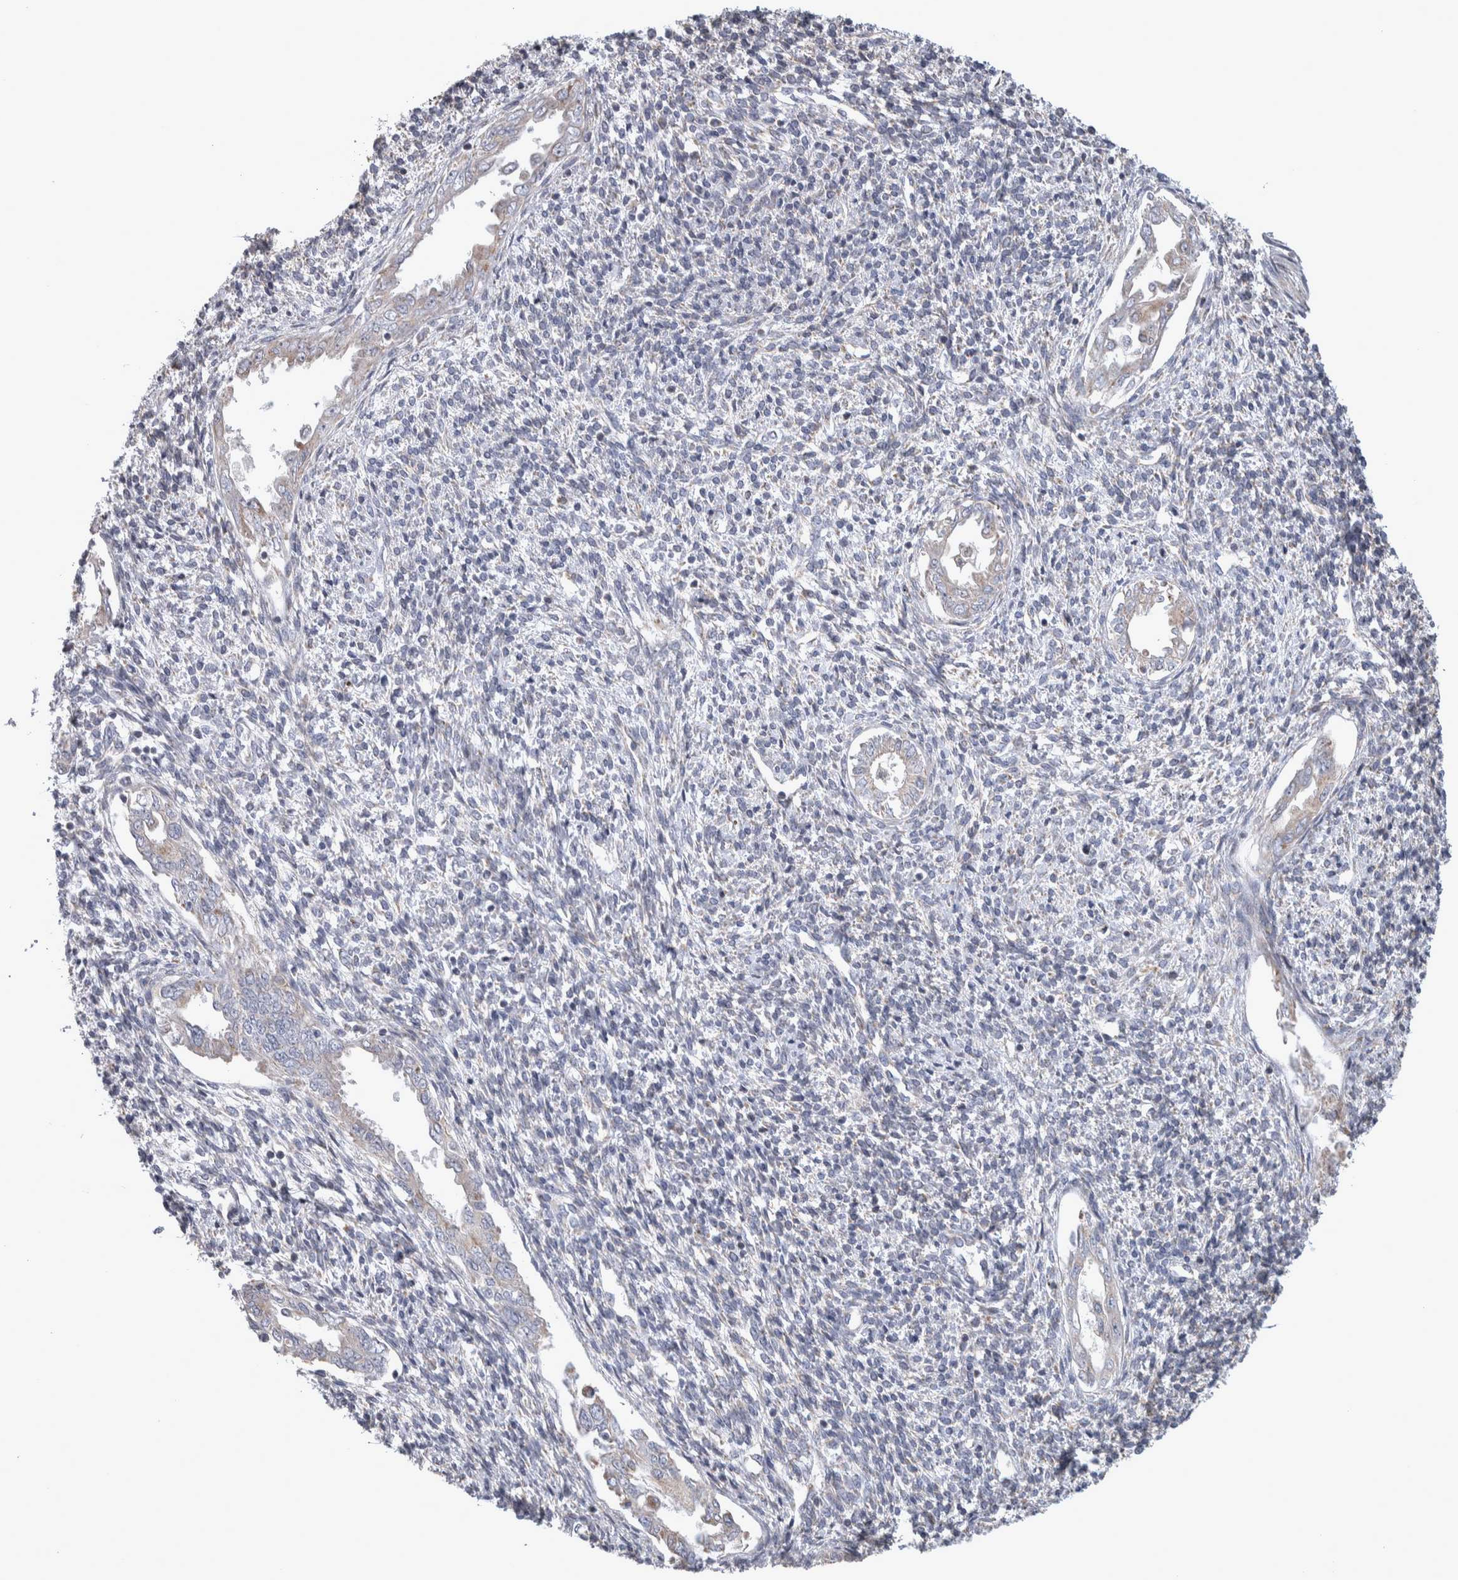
{"staining": {"intensity": "negative", "quantity": "none", "location": "none"}, "tissue": "endometrium", "cell_type": "Cells in endometrial stroma", "image_type": "normal", "snomed": [{"axis": "morphology", "description": "Normal tissue, NOS"}, {"axis": "topography", "description": "Endometrium"}], "caption": "Immunohistochemistry histopathology image of benign endometrium: human endometrium stained with DAB (3,3'-diaminobenzidine) demonstrates no significant protein expression in cells in endometrial stroma. (DAB (3,3'-diaminobenzidine) IHC with hematoxylin counter stain).", "gene": "SCO1", "patient": {"sex": "female", "age": 66}}